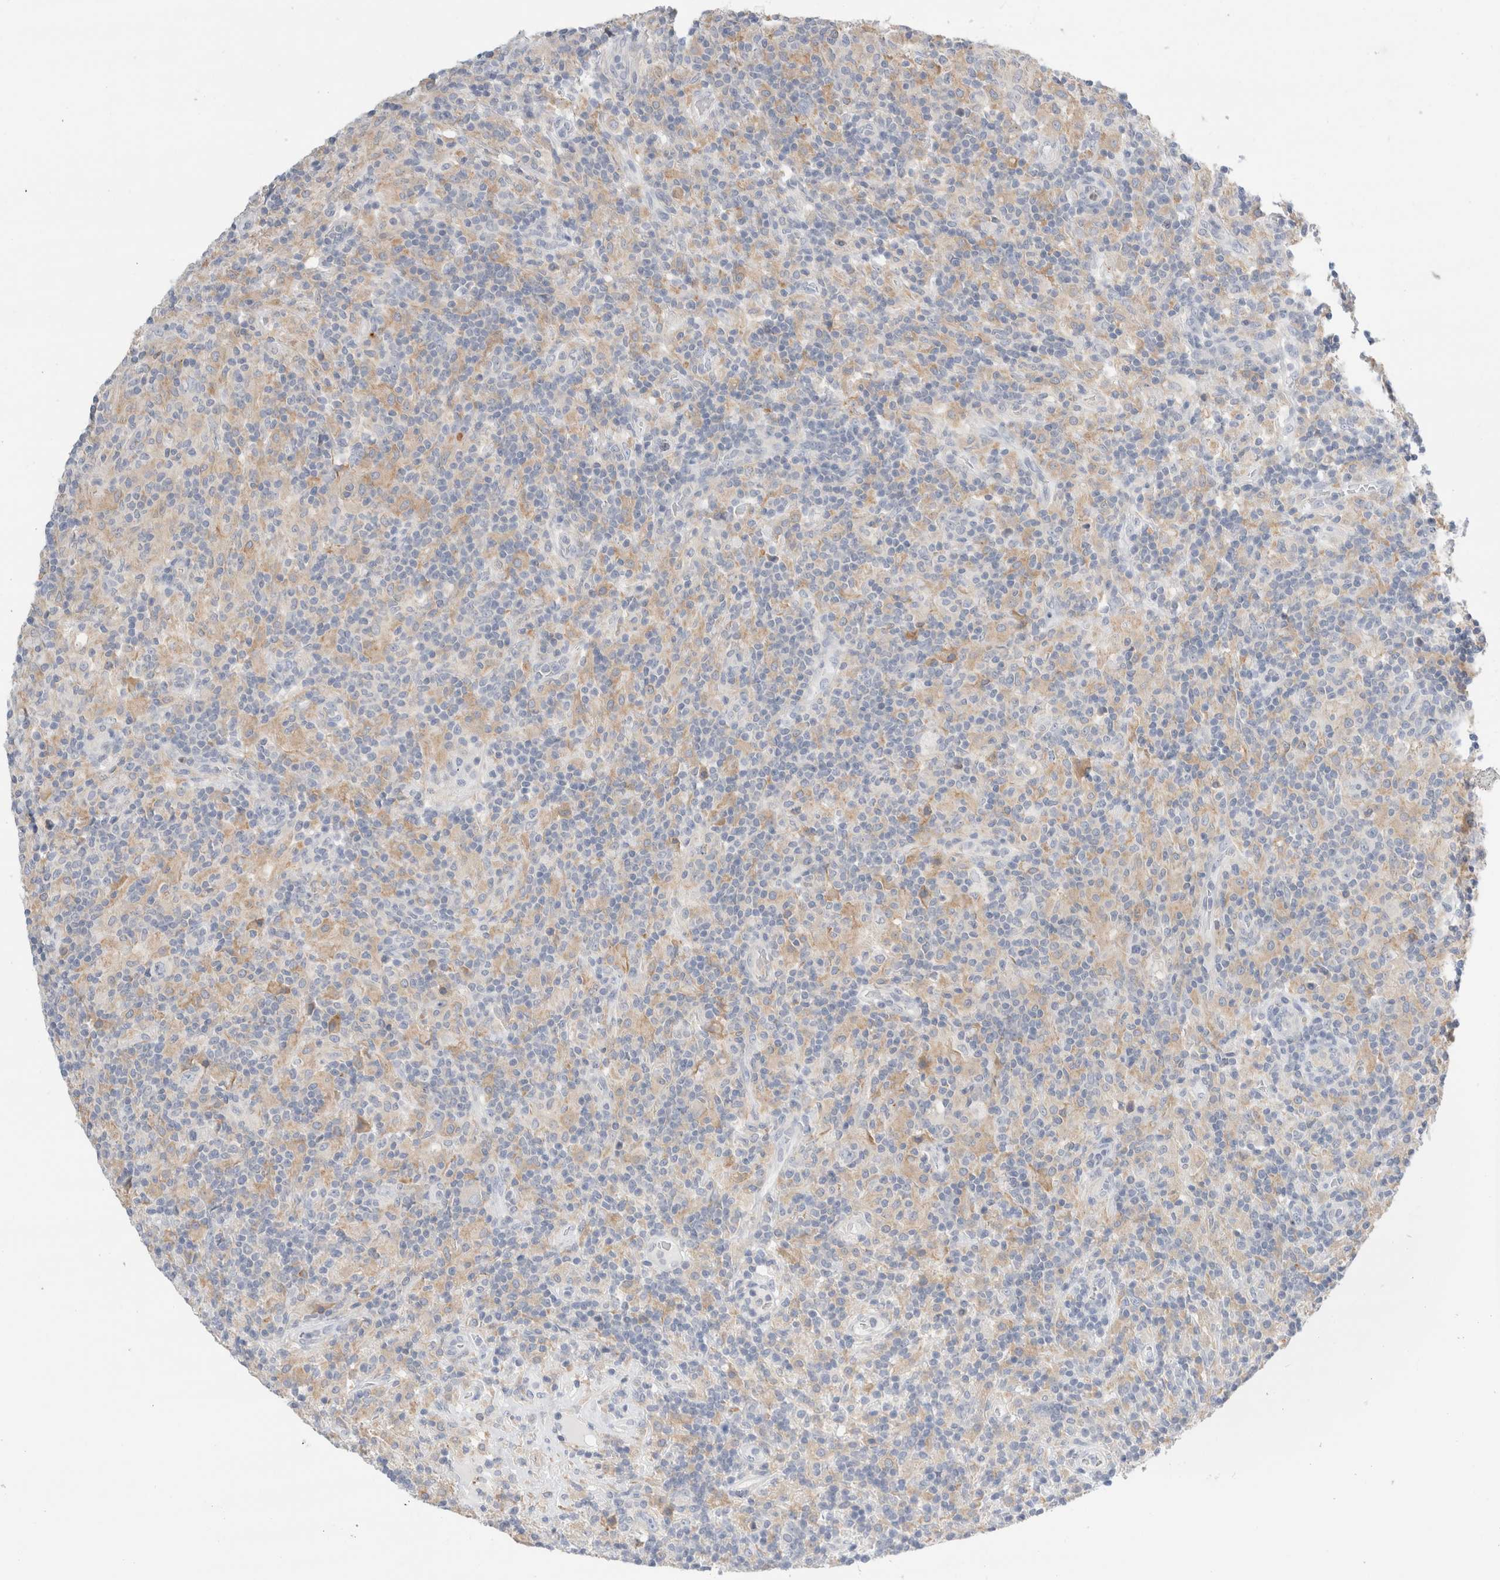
{"staining": {"intensity": "weak", "quantity": "<25%", "location": "cytoplasmic/membranous"}, "tissue": "lymphoma", "cell_type": "Tumor cells", "image_type": "cancer", "snomed": [{"axis": "morphology", "description": "Hodgkin's disease, NOS"}, {"axis": "topography", "description": "Lymph node"}], "caption": "Histopathology image shows no protein expression in tumor cells of Hodgkin's disease tissue. (DAB (3,3'-diaminobenzidine) IHC visualized using brightfield microscopy, high magnification).", "gene": "ADAM30", "patient": {"sex": "male", "age": 70}}